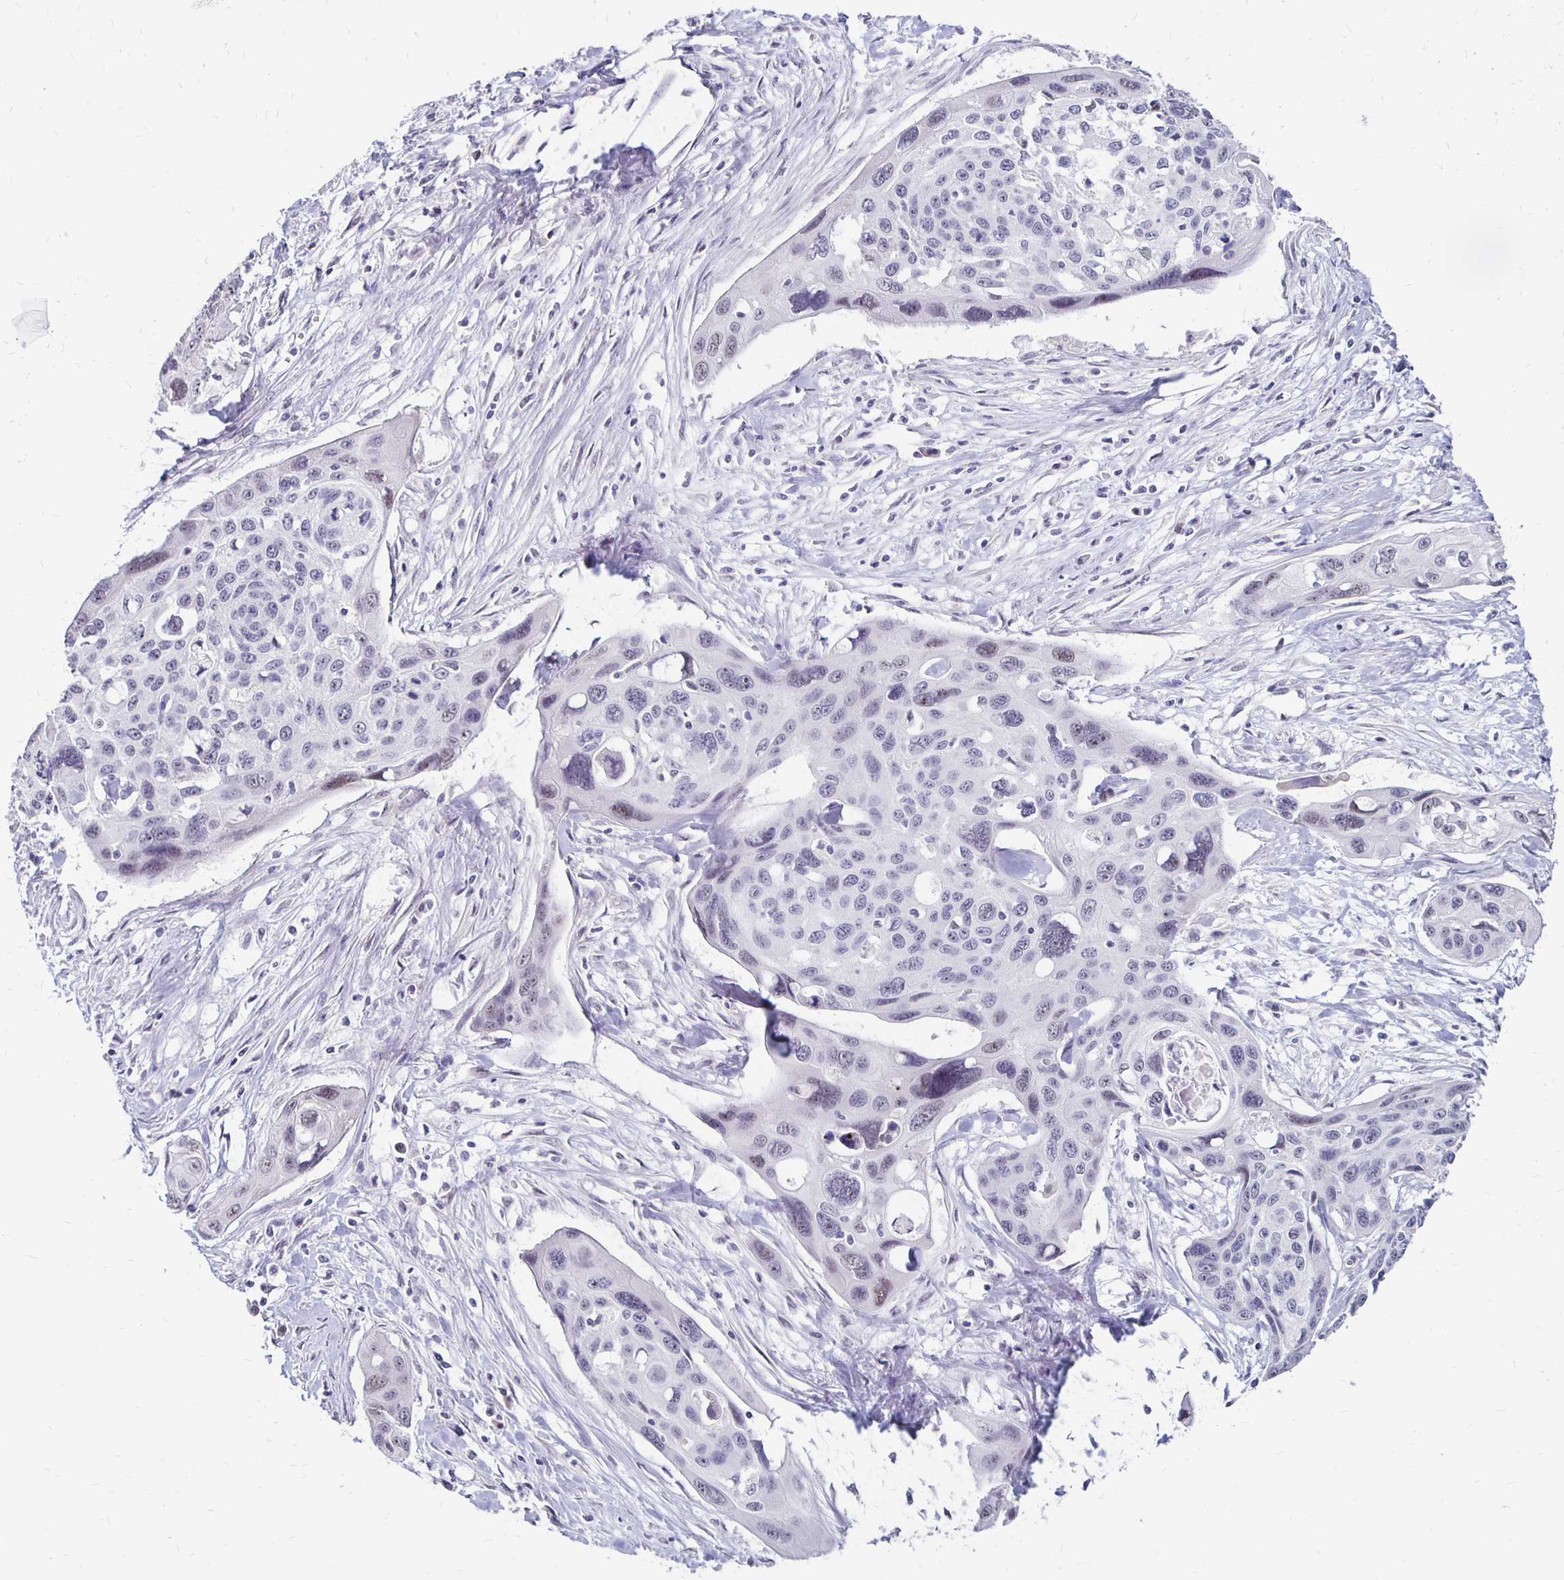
{"staining": {"intensity": "weak", "quantity": "<25%", "location": "nuclear"}, "tissue": "cervical cancer", "cell_type": "Tumor cells", "image_type": "cancer", "snomed": [{"axis": "morphology", "description": "Squamous cell carcinoma, NOS"}, {"axis": "topography", "description": "Cervix"}], "caption": "A high-resolution histopathology image shows immunohistochemistry staining of cervical cancer, which shows no significant staining in tumor cells.", "gene": "ATOSB", "patient": {"sex": "female", "age": 31}}